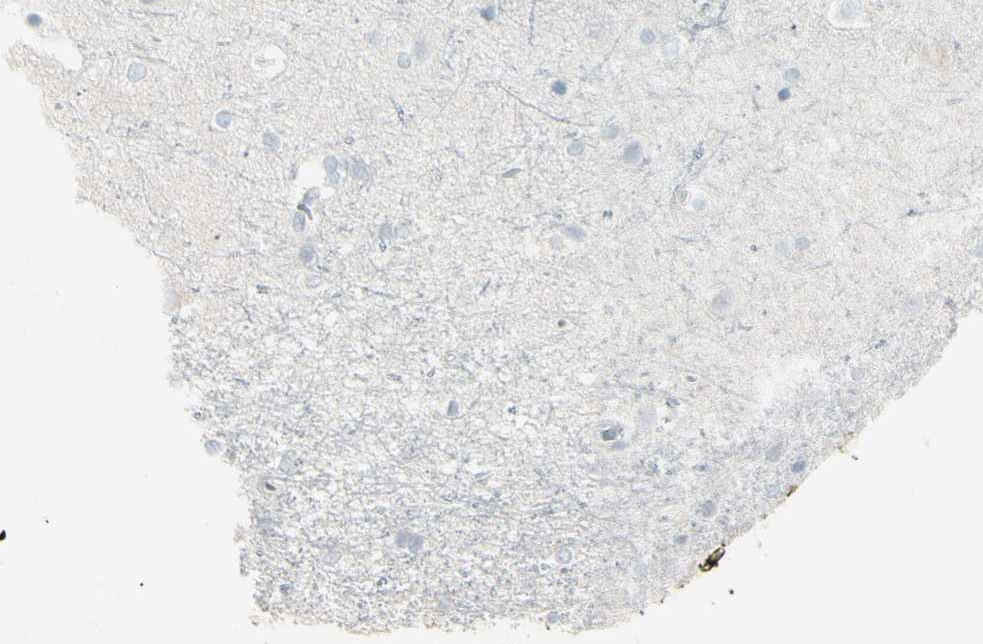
{"staining": {"intensity": "negative", "quantity": "none", "location": "none"}, "tissue": "caudate", "cell_type": "Glial cells", "image_type": "normal", "snomed": [{"axis": "morphology", "description": "Normal tissue, NOS"}, {"axis": "topography", "description": "Lateral ventricle wall"}], "caption": "Immunohistochemistry (IHC) of unremarkable human caudate demonstrates no expression in glial cells.", "gene": "PIP", "patient": {"sex": "female", "age": 19}}